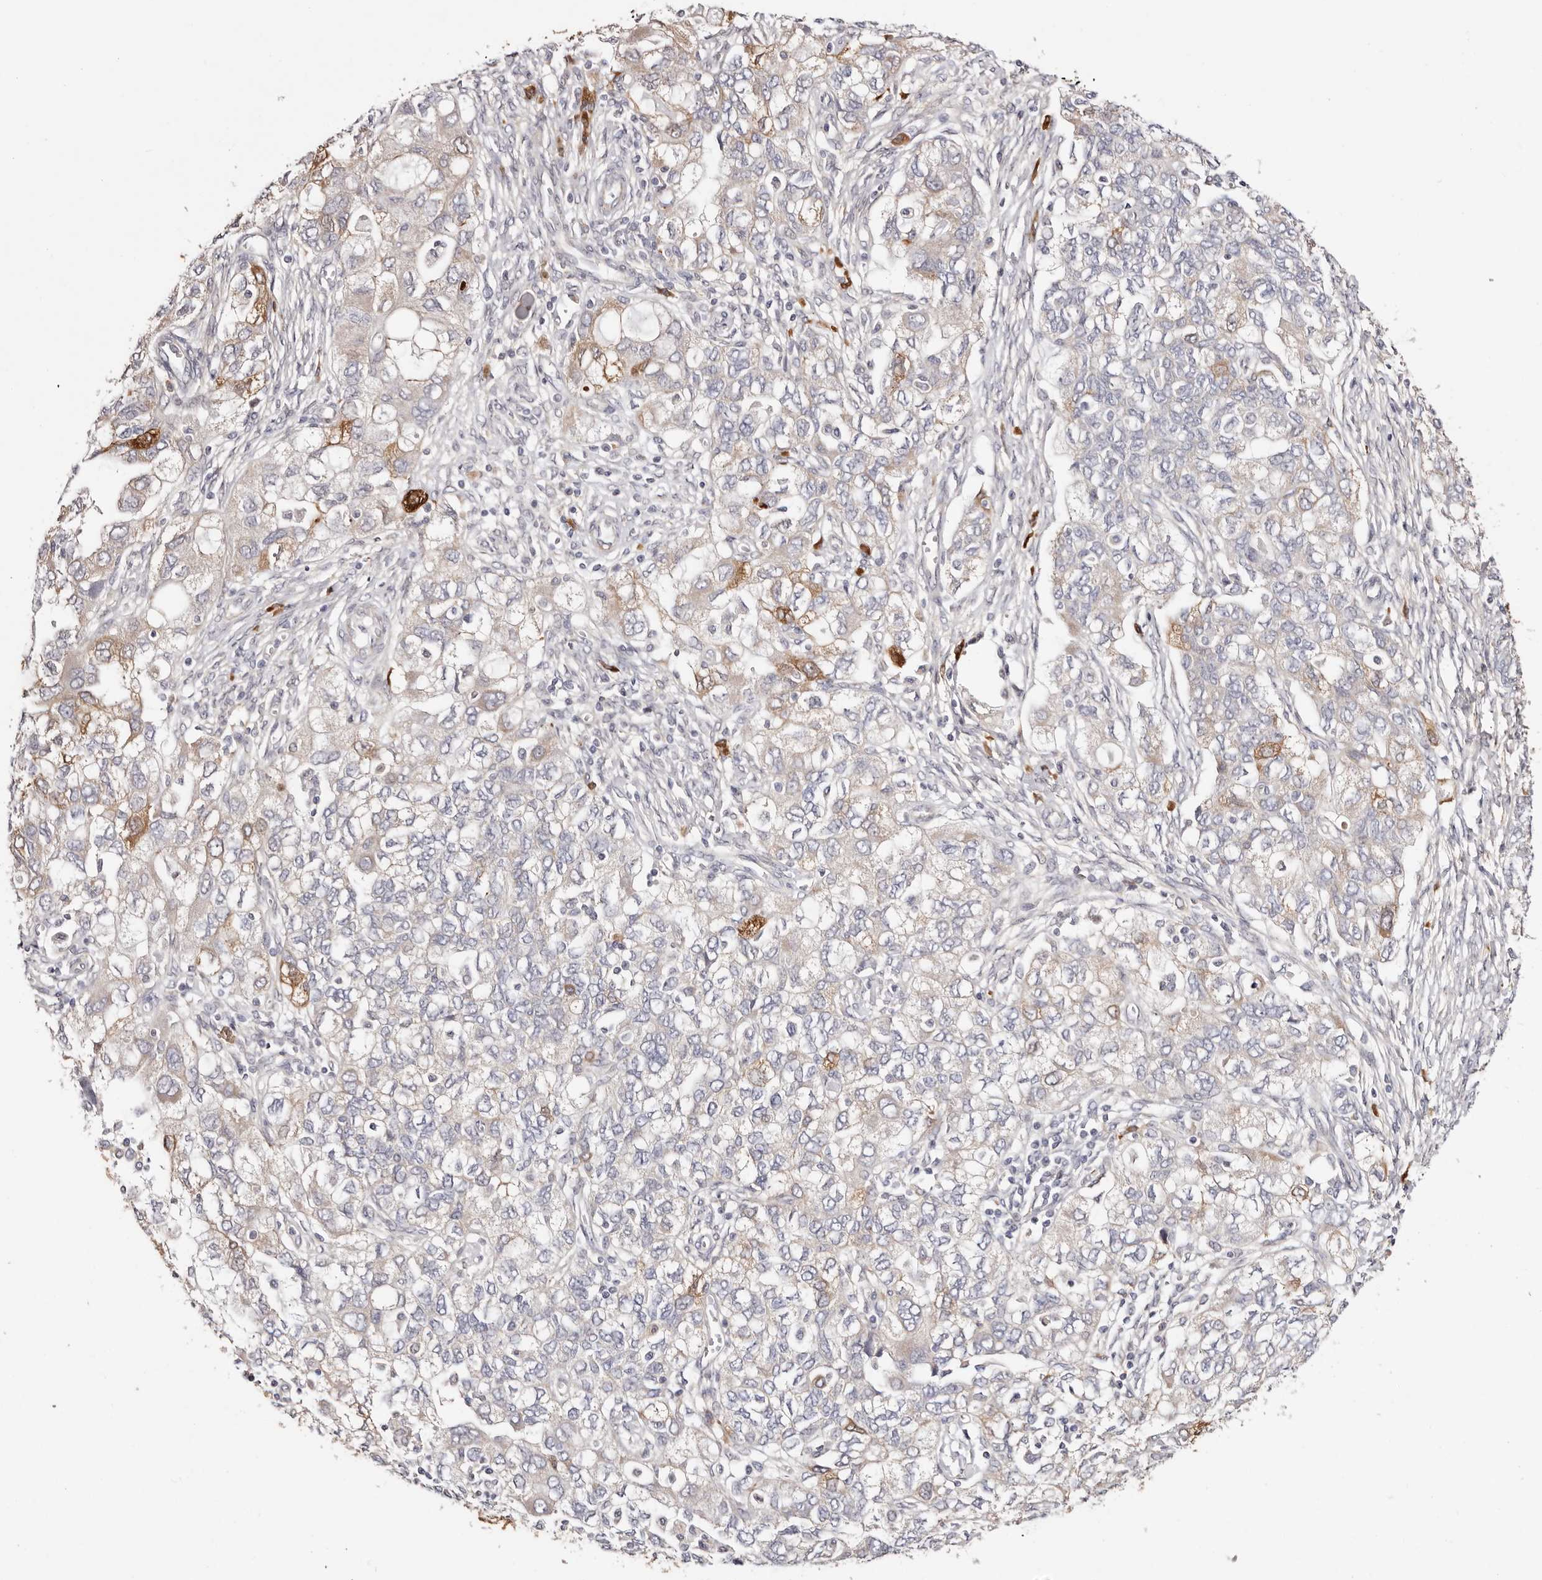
{"staining": {"intensity": "moderate", "quantity": "<25%", "location": "cytoplasmic/membranous"}, "tissue": "ovarian cancer", "cell_type": "Tumor cells", "image_type": "cancer", "snomed": [{"axis": "morphology", "description": "Carcinoma, NOS"}, {"axis": "morphology", "description": "Cystadenocarcinoma, serous, NOS"}, {"axis": "topography", "description": "Ovary"}], "caption": "Serous cystadenocarcinoma (ovarian) tissue demonstrates moderate cytoplasmic/membranous staining in approximately <25% of tumor cells, visualized by immunohistochemistry. The protein is stained brown, and the nuclei are stained in blue (DAB (3,3'-diaminobenzidine) IHC with brightfield microscopy, high magnification).", "gene": "GFOD1", "patient": {"sex": "female", "age": 69}}